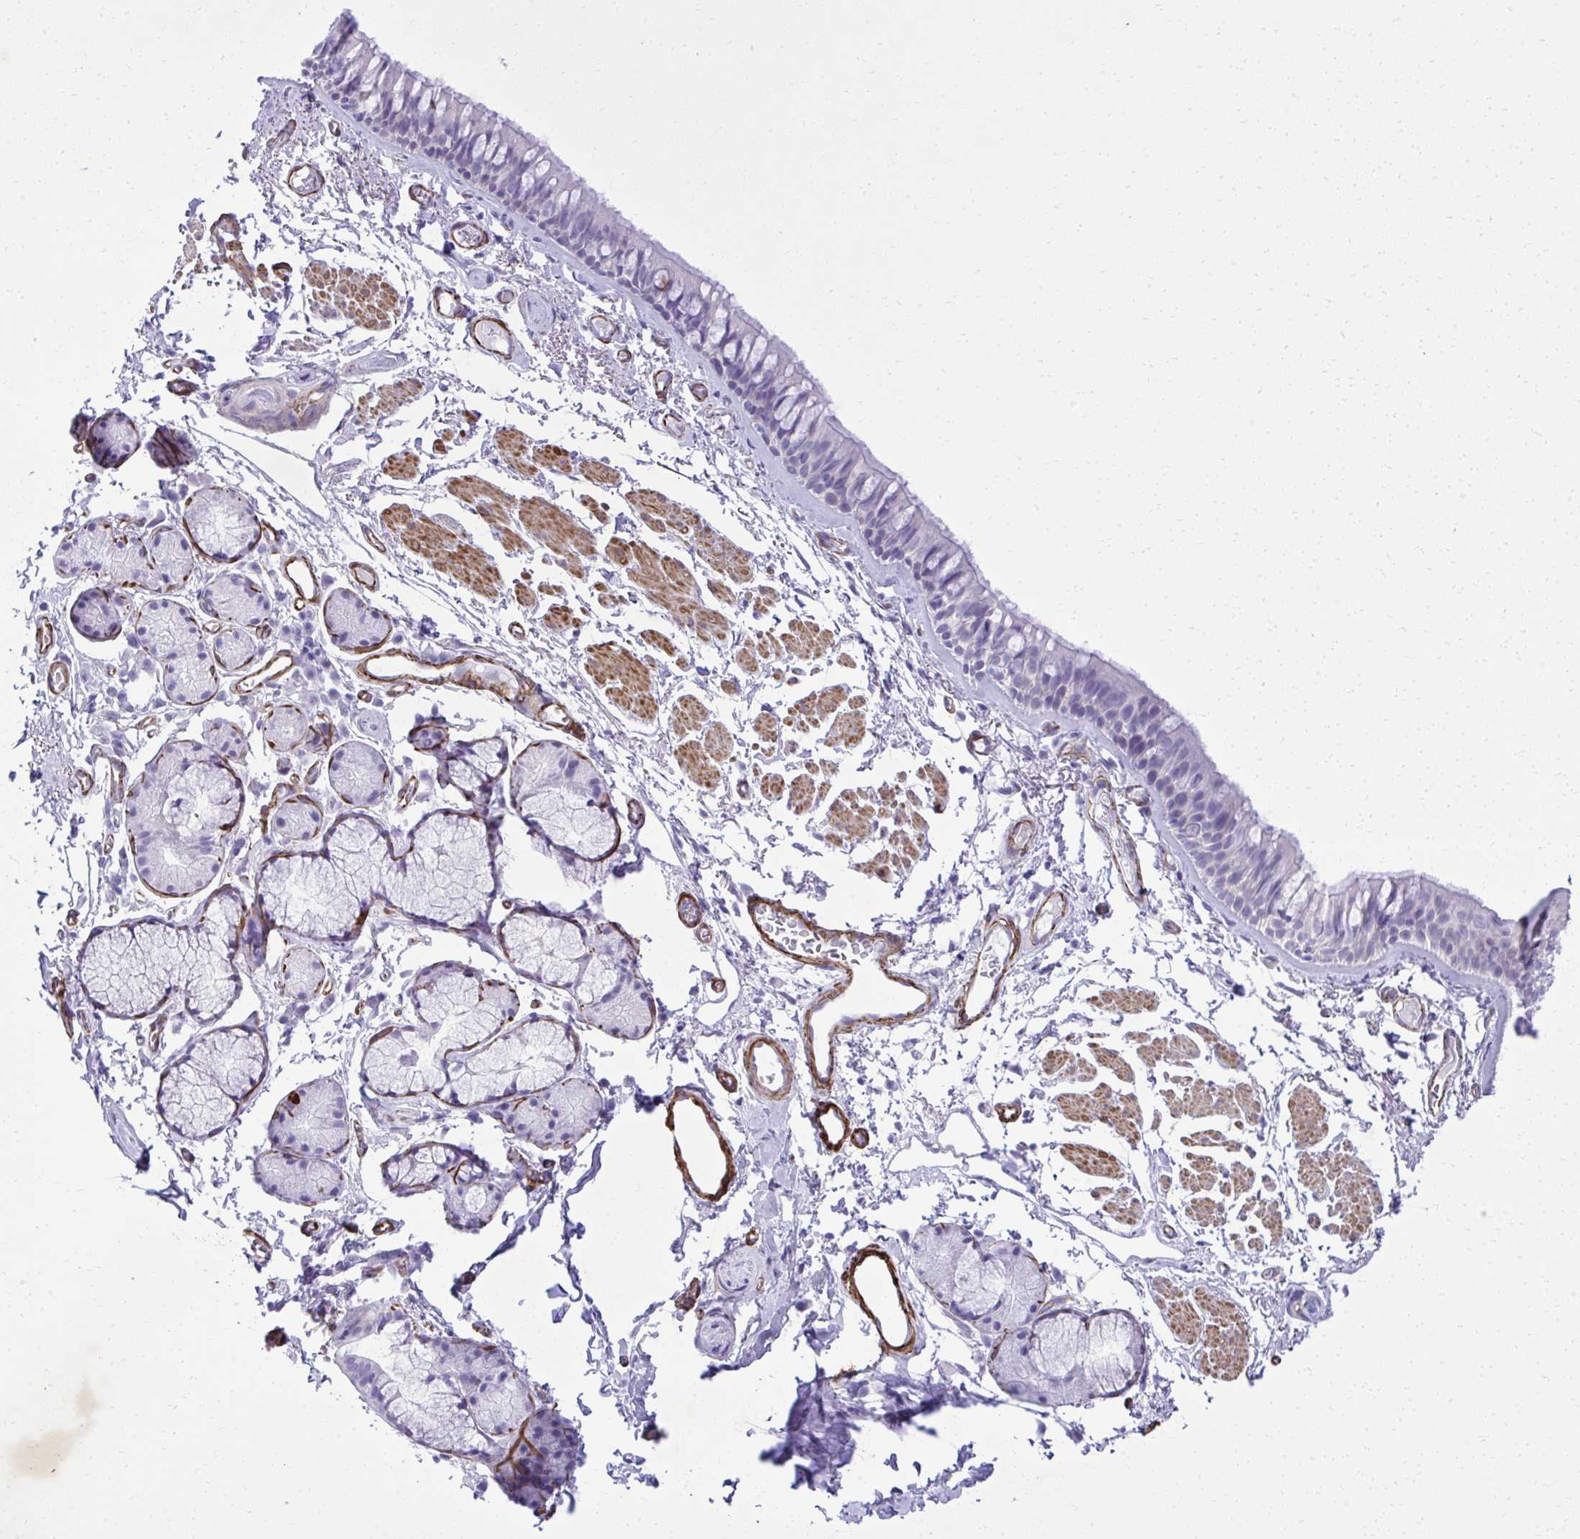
{"staining": {"intensity": "negative", "quantity": "none", "location": "none"}, "tissue": "bronchus", "cell_type": "Respiratory epithelial cells", "image_type": "normal", "snomed": [{"axis": "morphology", "description": "Normal tissue, NOS"}, {"axis": "topography", "description": "Cartilage tissue"}, {"axis": "topography", "description": "Bronchus"}], "caption": "Immunohistochemical staining of benign bronchus reveals no significant staining in respiratory epithelial cells.", "gene": "PITPNM3", "patient": {"sex": "female", "age": 79}}